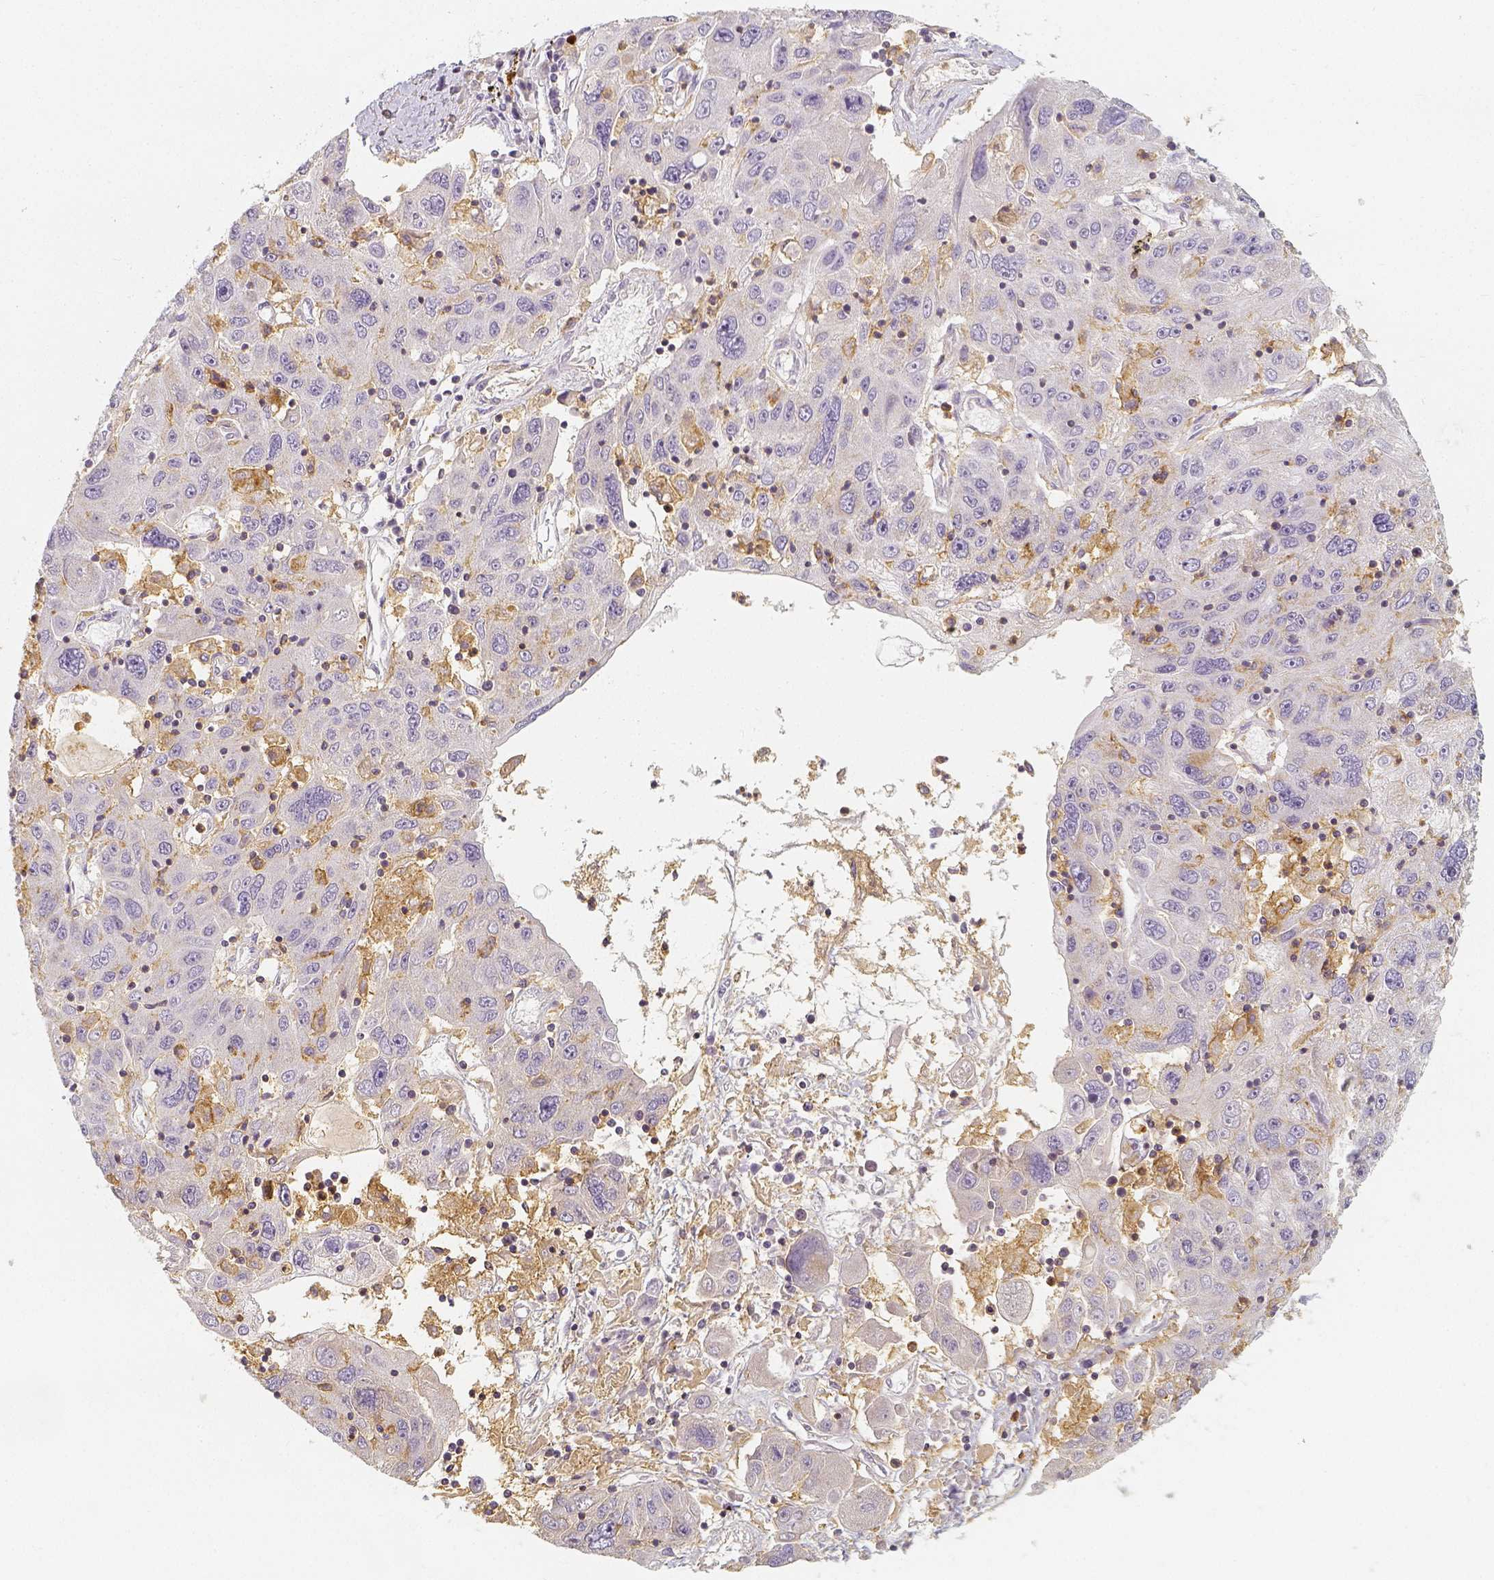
{"staining": {"intensity": "negative", "quantity": "none", "location": "none"}, "tissue": "stomach cancer", "cell_type": "Tumor cells", "image_type": "cancer", "snomed": [{"axis": "morphology", "description": "Adenocarcinoma, NOS"}, {"axis": "topography", "description": "Stomach"}], "caption": "Micrograph shows no significant protein expression in tumor cells of stomach cancer. Brightfield microscopy of immunohistochemistry stained with DAB (3,3'-diaminobenzidine) (brown) and hematoxylin (blue), captured at high magnification.", "gene": "PTPRJ", "patient": {"sex": "male", "age": 56}}